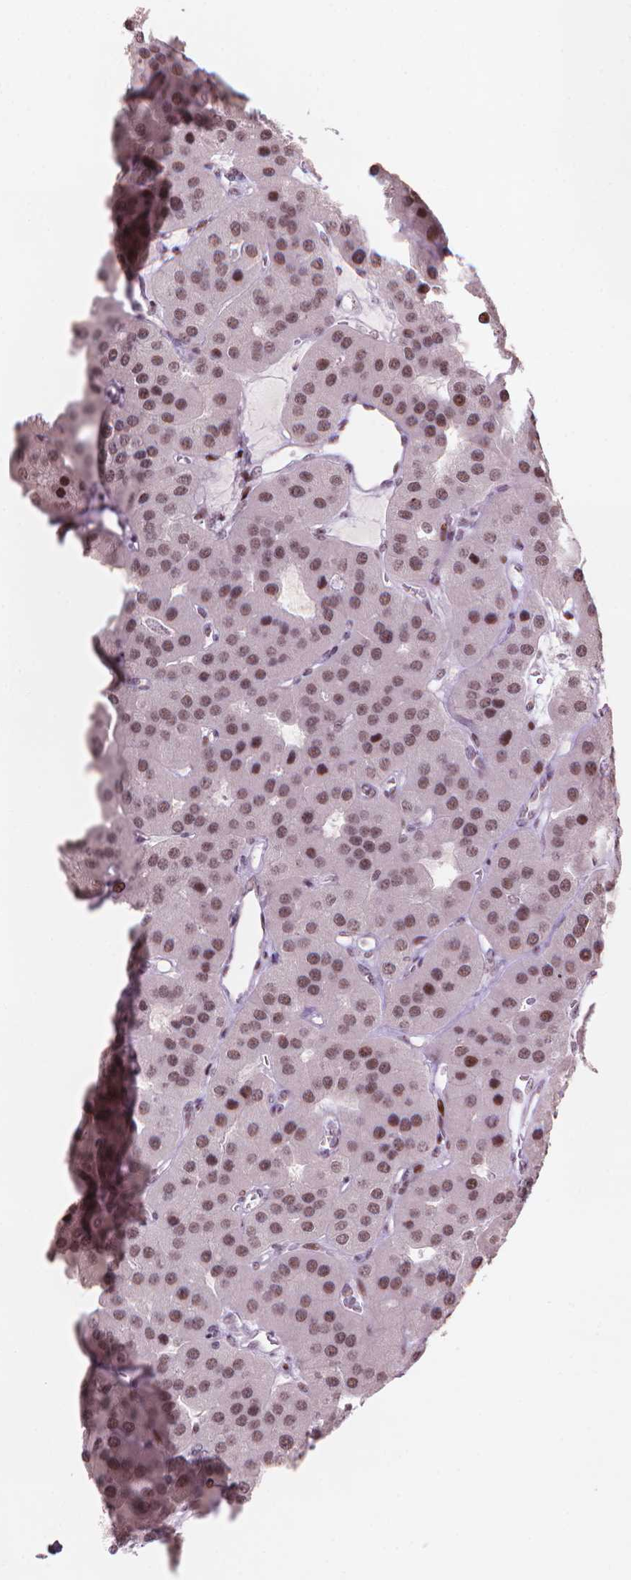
{"staining": {"intensity": "moderate", "quantity": ">75%", "location": "nuclear"}, "tissue": "parathyroid gland", "cell_type": "Glandular cells", "image_type": "normal", "snomed": [{"axis": "morphology", "description": "Normal tissue, NOS"}, {"axis": "morphology", "description": "Adenoma, NOS"}, {"axis": "topography", "description": "Parathyroid gland"}], "caption": "Glandular cells display medium levels of moderate nuclear expression in about >75% of cells in benign human parathyroid gland.", "gene": "HES7", "patient": {"sex": "female", "age": 86}}